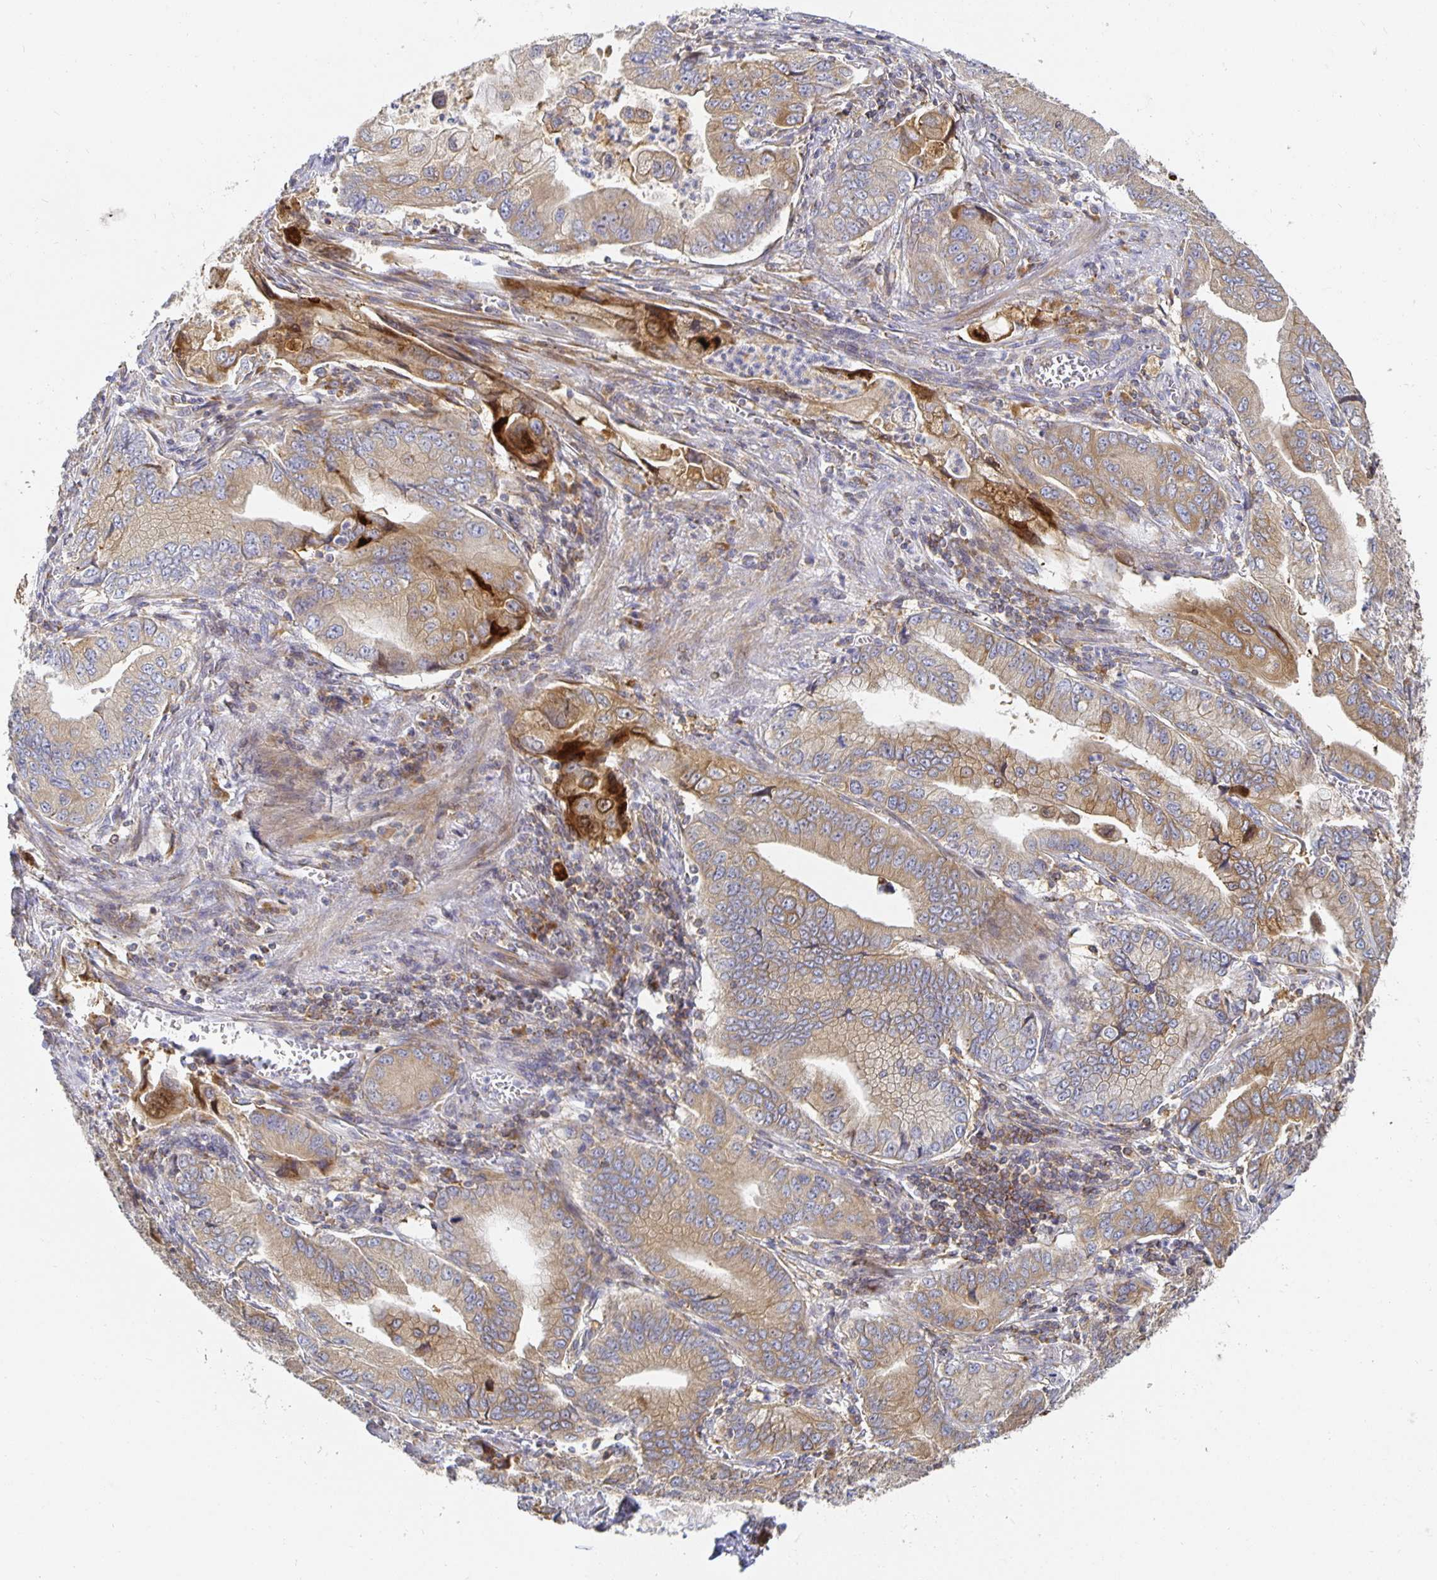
{"staining": {"intensity": "weak", "quantity": ">75%", "location": "cytoplasmic/membranous"}, "tissue": "stomach cancer", "cell_type": "Tumor cells", "image_type": "cancer", "snomed": [{"axis": "morphology", "description": "Adenocarcinoma, NOS"}, {"axis": "topography", "description": "Pancreas"}, {"axis": "topography", "description": "Stomach, upper"}], "caption": "High-magnification brightfield microscopy of stomach cancer stained with DAB (brown) and counterstained with hematoxylin (blue). tumor cells exhibit weak cytoplasmic/membranous staining is appreciated in about>75% of cells. (DAB (3,3'-diaminobenzidine) = brown stain, brightfield microscopy at high magnification).", "gene": "NOMO1", "patient": {"sex": "male", "age": 77}}